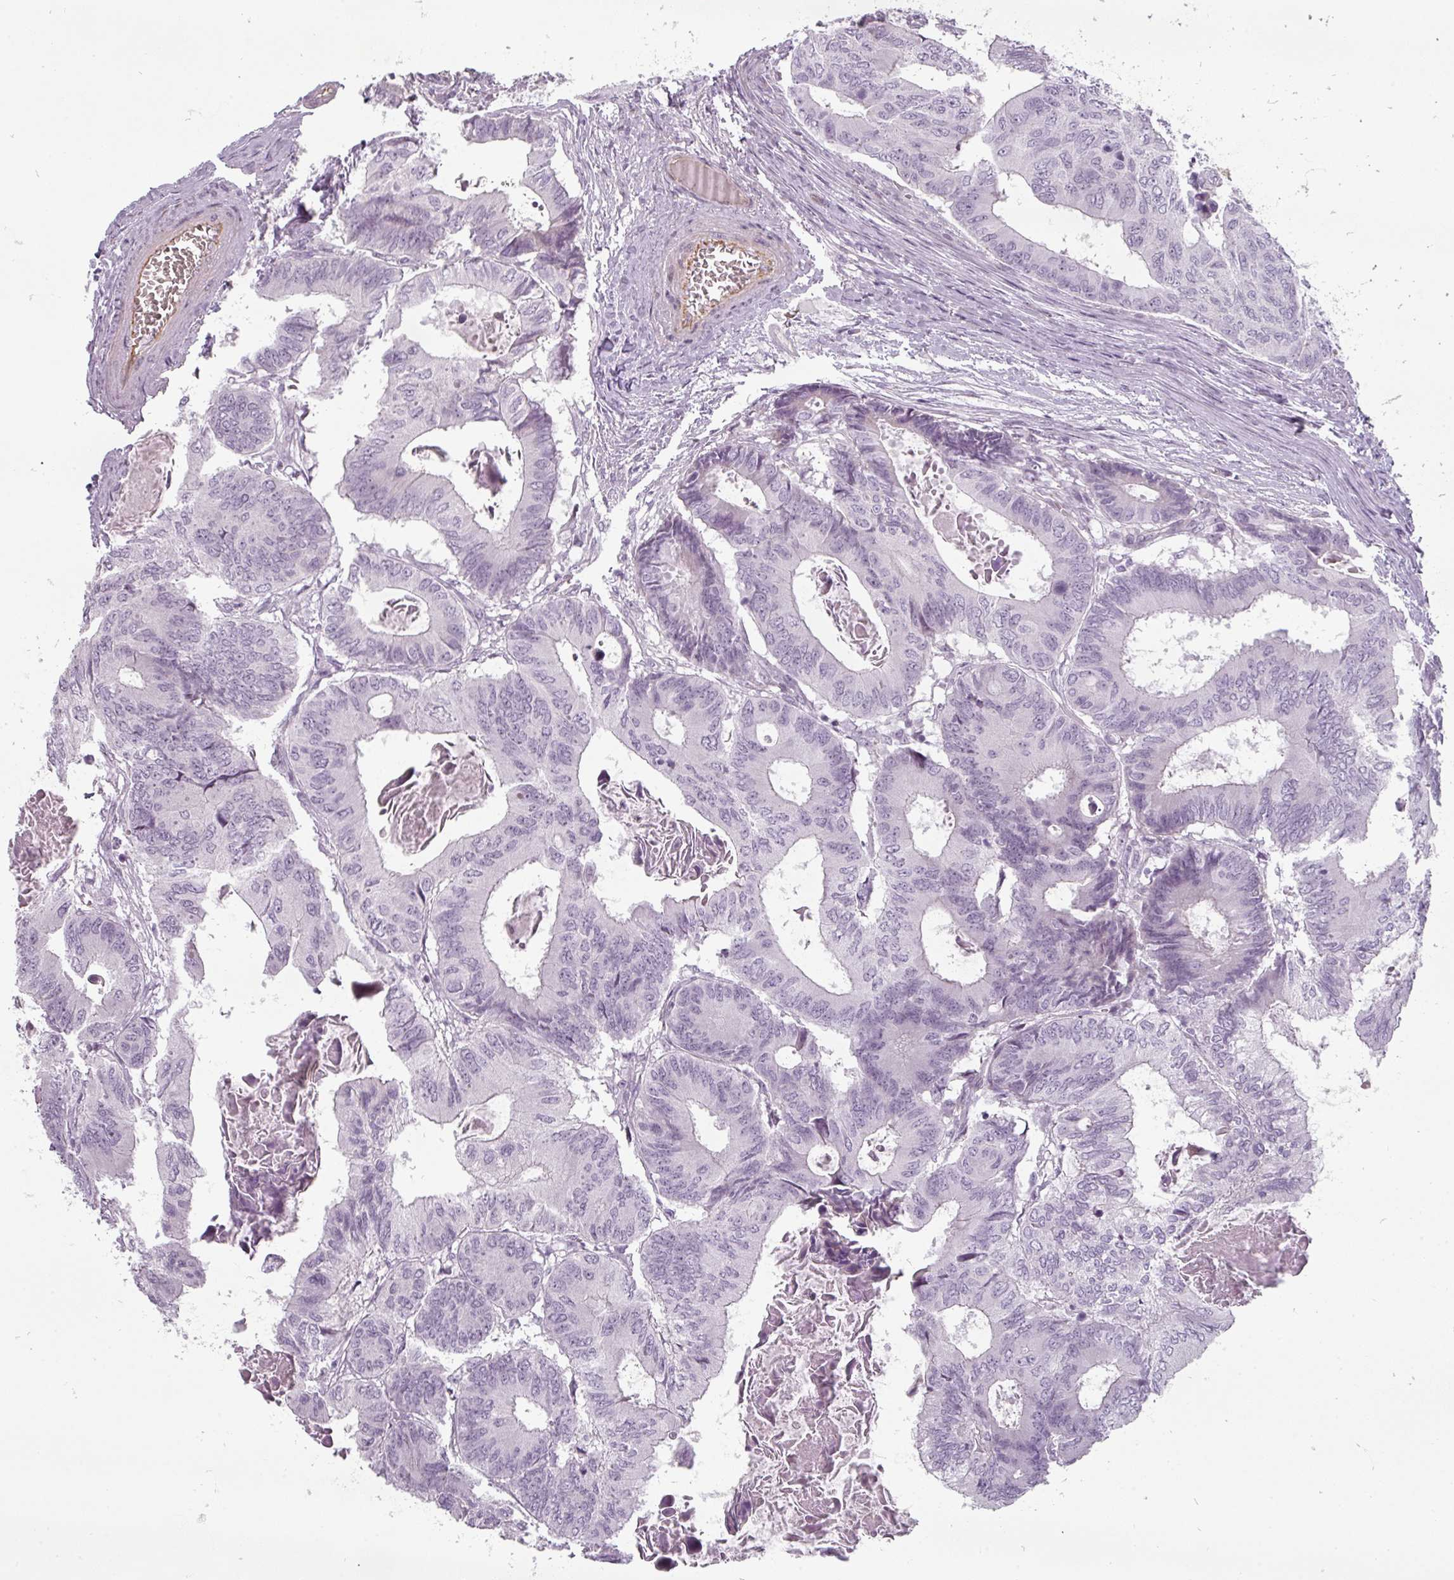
{"staining": {"intensity": "negative", "quantity": "none", "location": "none"}, "tissue": "colorectal cancer", "cell_type": "Tumor cells", "image_type": "cancer", "snomed": [{"axis": "morphology", "description": "Adenocarcinoma, NOS"}, {"axis": "topography", "description": "Colon"}], "caption": "Photomicrograph shows no protein positivity in tumor cells of colorectal adenocarcinoma tissue.", "gene": "CHRDL1", "patient": {"sex": "male", "age": 85}}